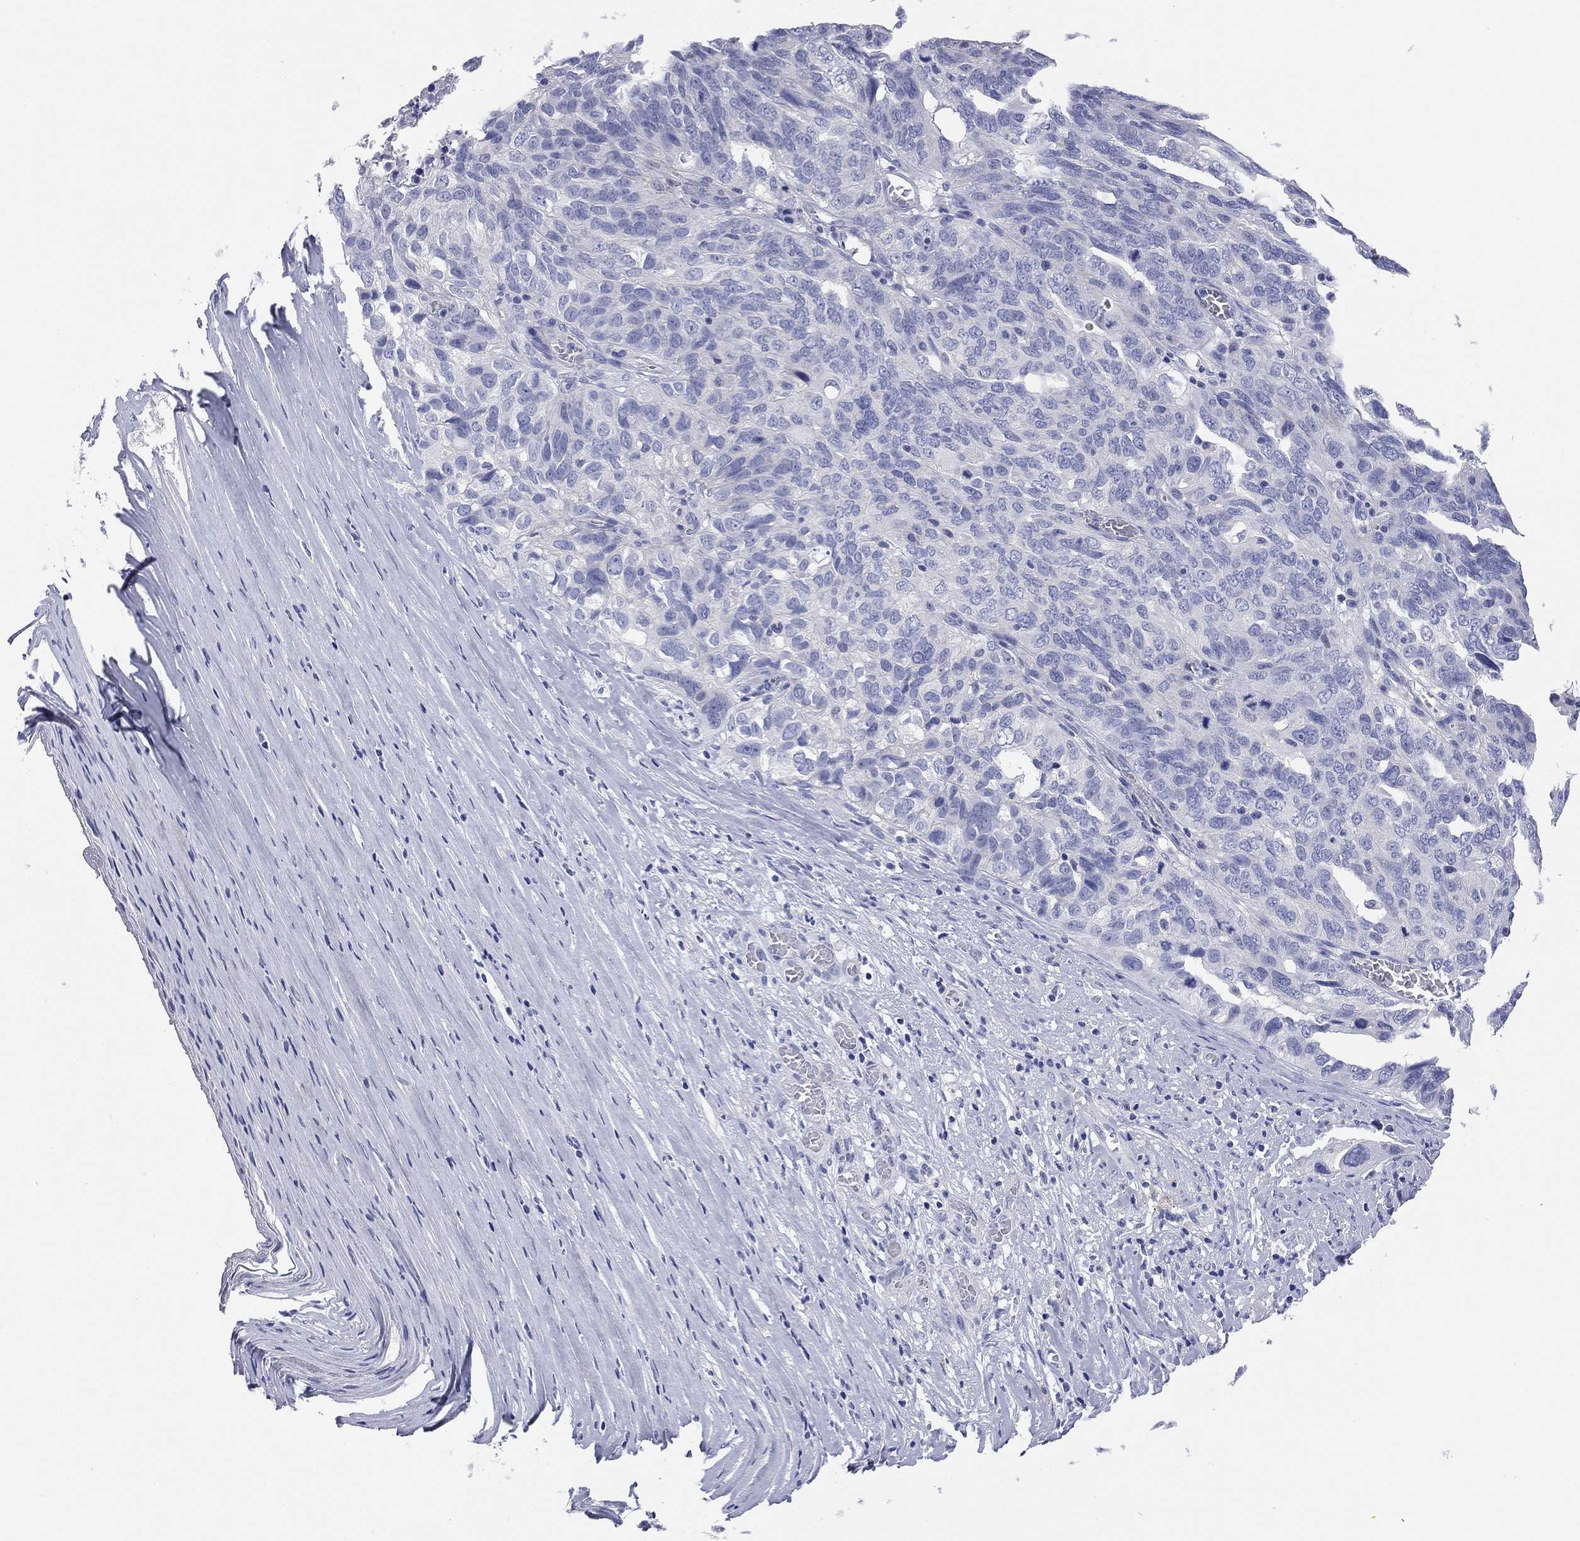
{"staining": {"intensity": "negative", "quantity": "none", "location": "none"}, "tissue": "ovarian cancer", "cell_type": "Tumor cells", "image_type": "cancer", "snomed": [{"axis": "morphology", "description": "Carcinoma, endometroid"}, {"axis": "topography", "description": "Soft tissue"}, {"axis": "topography", "description": "Ovary"}], "caption": "Tumor cells show no significant expression in ovarian cancer (endometroid carcinoma).", "gene": "TMEM221", "patient": {"sex": "female", "age": 52}}